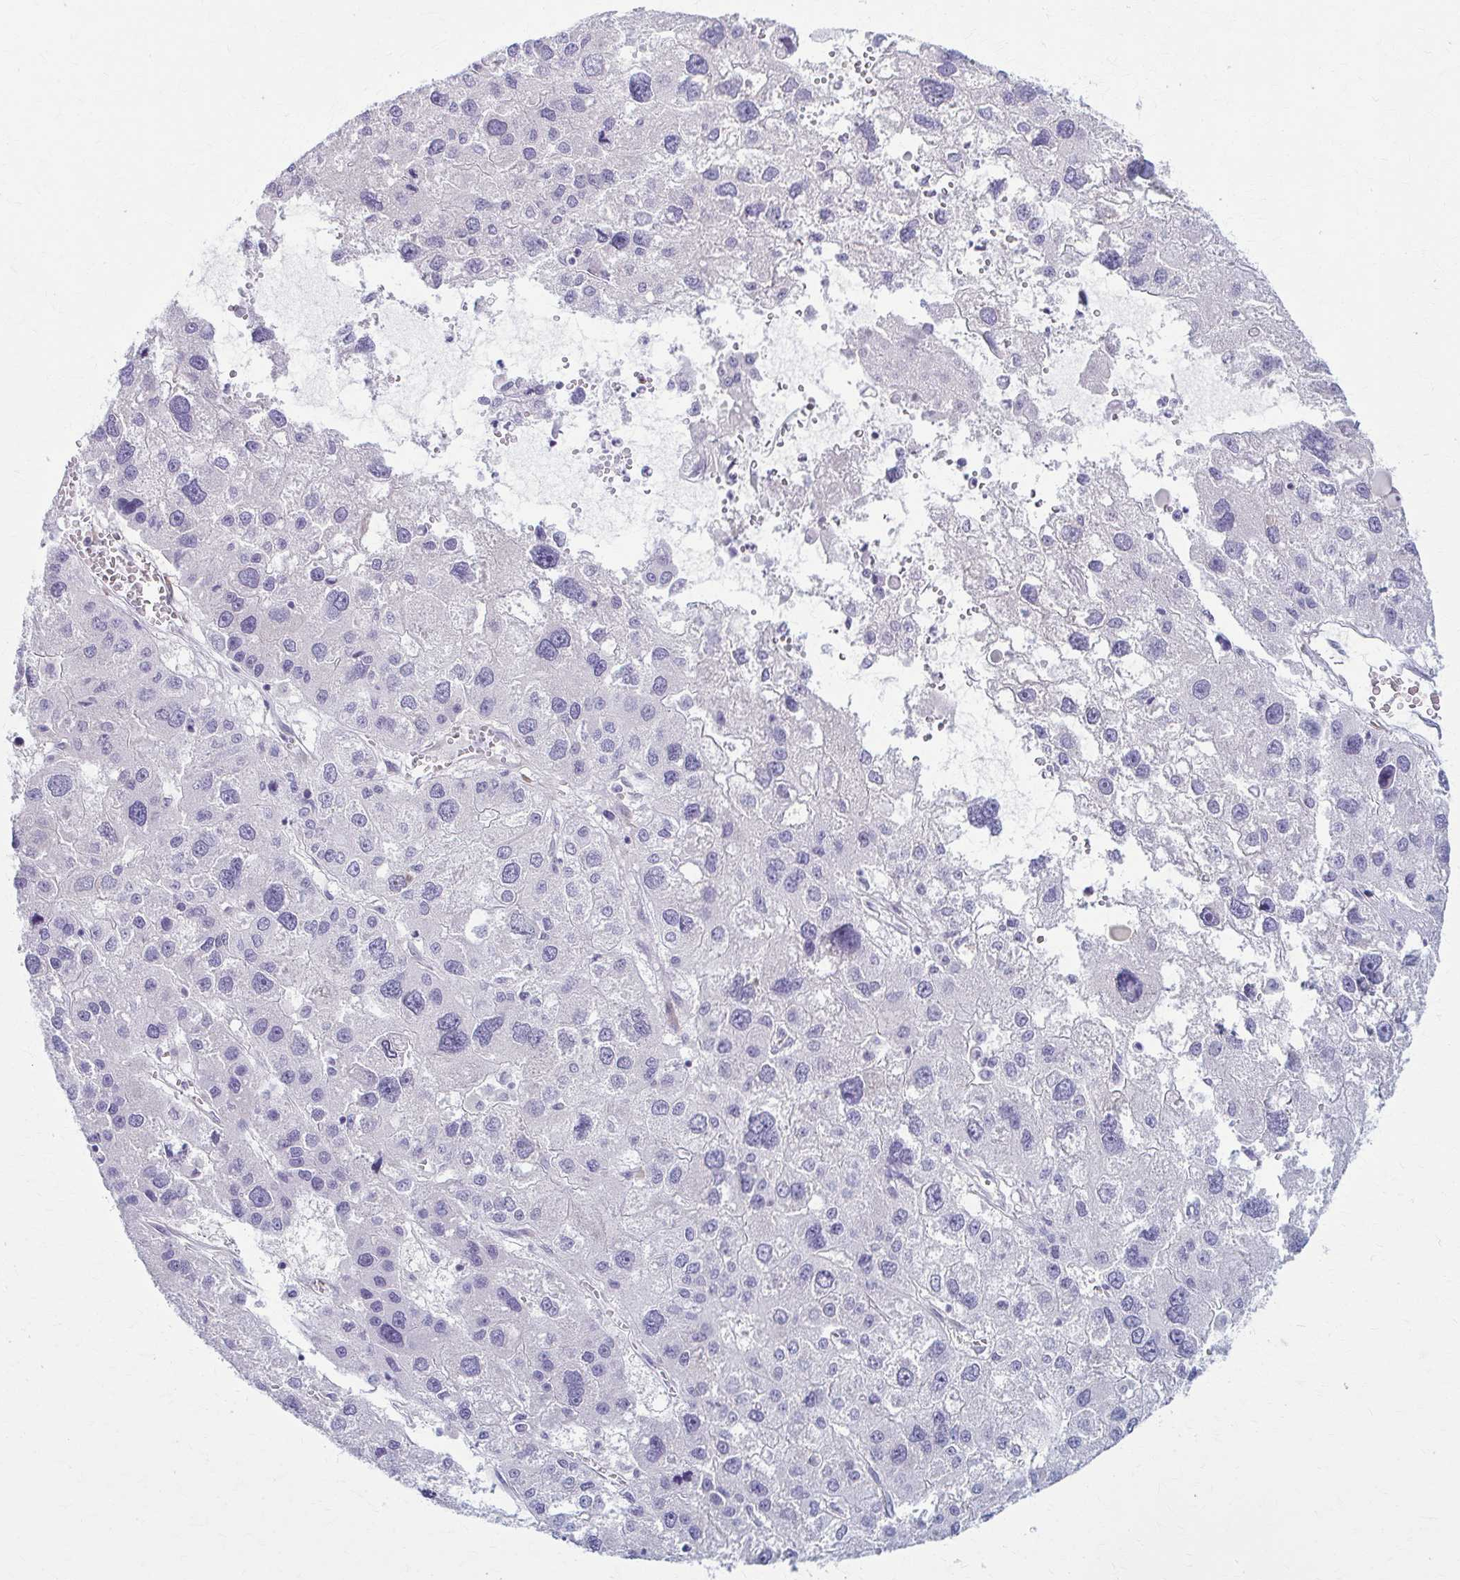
{"staining": {"intensity": "negative", "quantity": "none", "location": "none"}, "tissue": "liver cancer", "cell_type": "Tumor cells", "image_type": "cancer", "snomed": [{"axis": "morphology", "description": "Carcinoma, Hepatocellular, NOS"}, {"axis": "topography", "description": "Liver"}], "caption": "A photomicrograph of liver hepatocellular carcinoma stained for a protein displays no brown staining in tumor cells. (Stains: DAB (3,3'-diaminobenzidine) immunohistochemistry (IHC) with hematoxylin counter stain, Microscopy: brightfield microscopy at high magnification).", "gene": "PRKRA", "patient": {"sex": "male", "age": 73}}